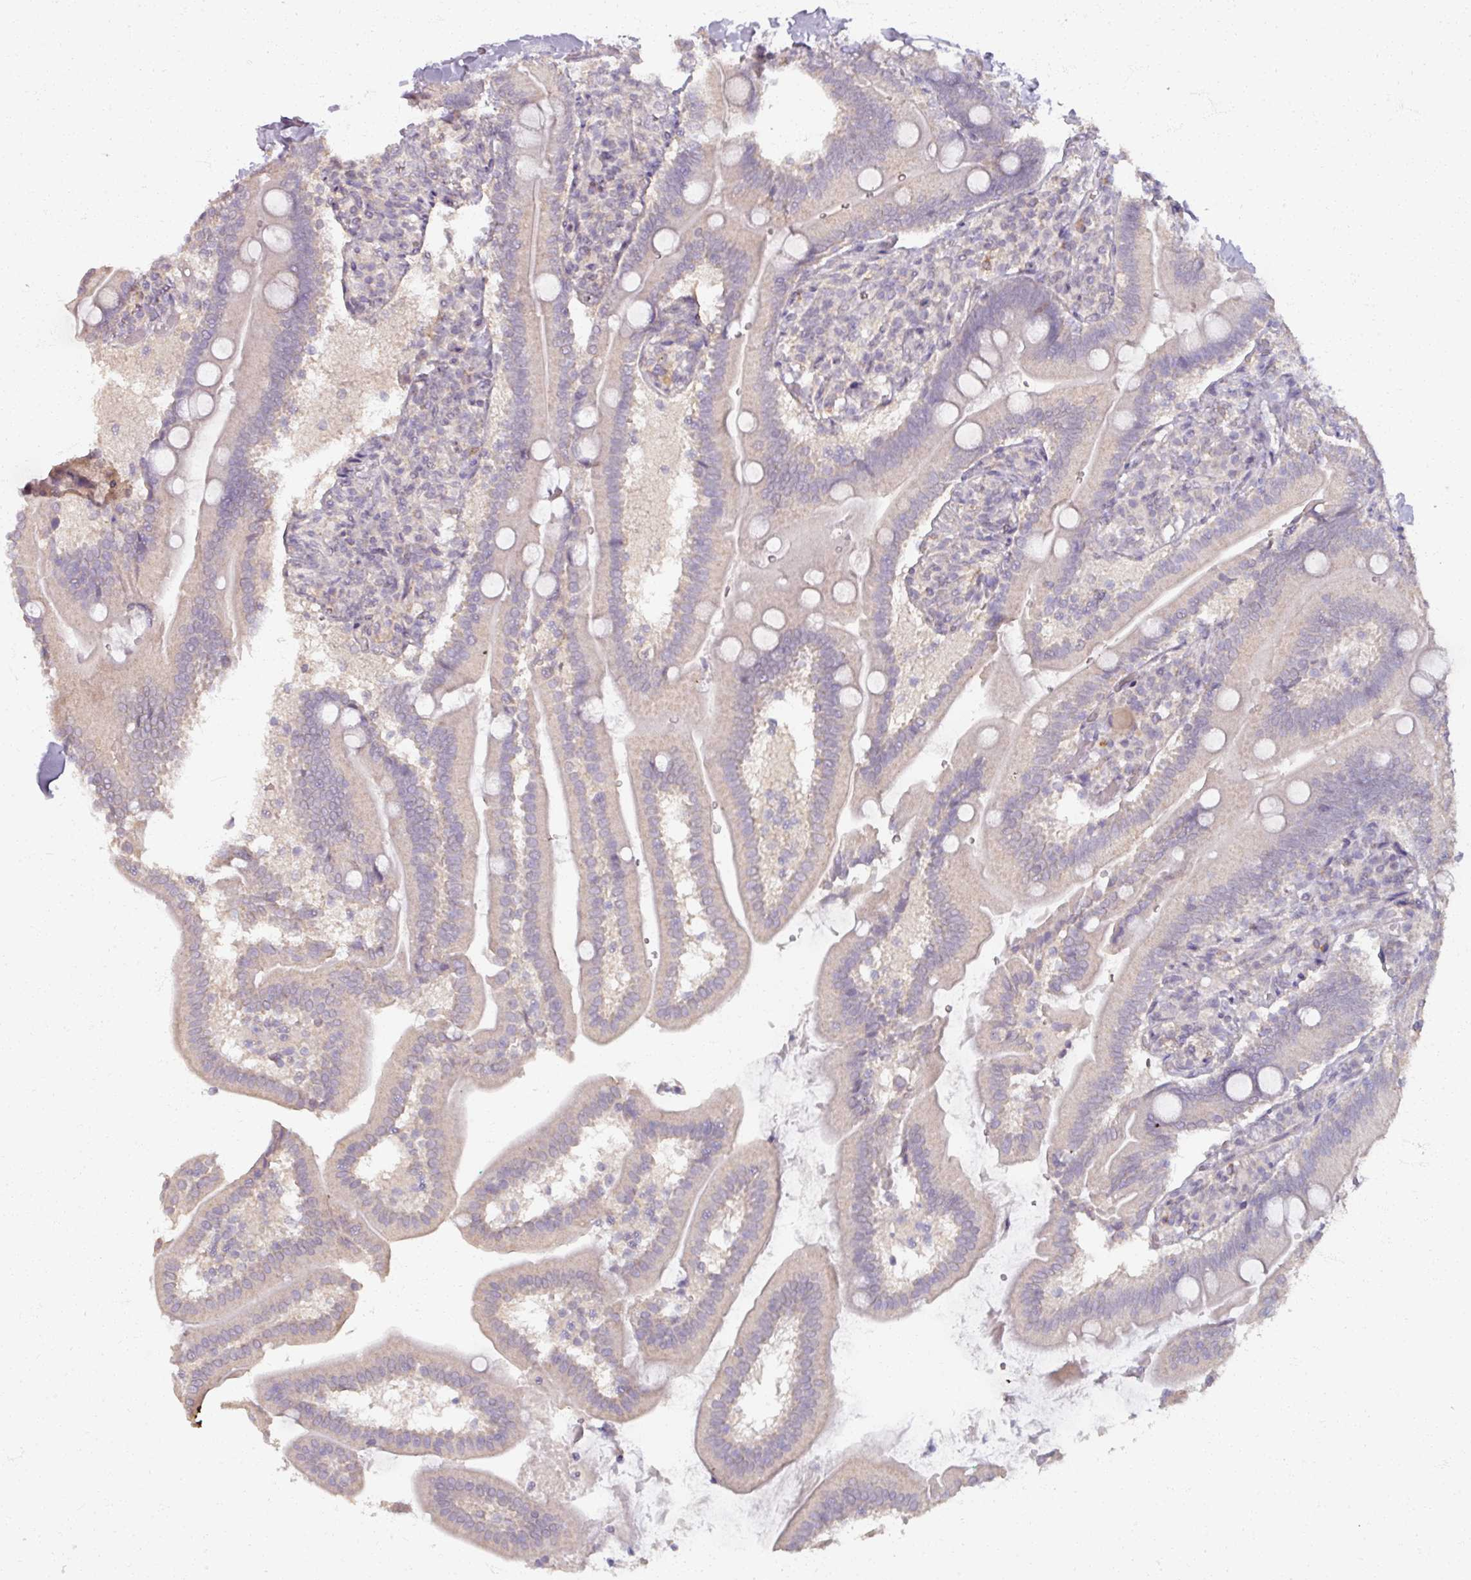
{"staining": {"intensity": "negative", "quantity": "none", "location": "none"}, "tissue": "duodenum", "cell_type": "Glandular cells", "image_type": "normal", "snomed": [{"axis": "morphology", "description": "Normal tissue, NOS"}, {"axis": "topography", "description": "Duodenum"}], "caption": "High power microscopy micrograph of an immunohistochemistry (IHC) image of normal duodenum, revealing no significant staining in glandular cells.", "gene": "SOX11", "patient": {"sex": "female", "age": 67}}